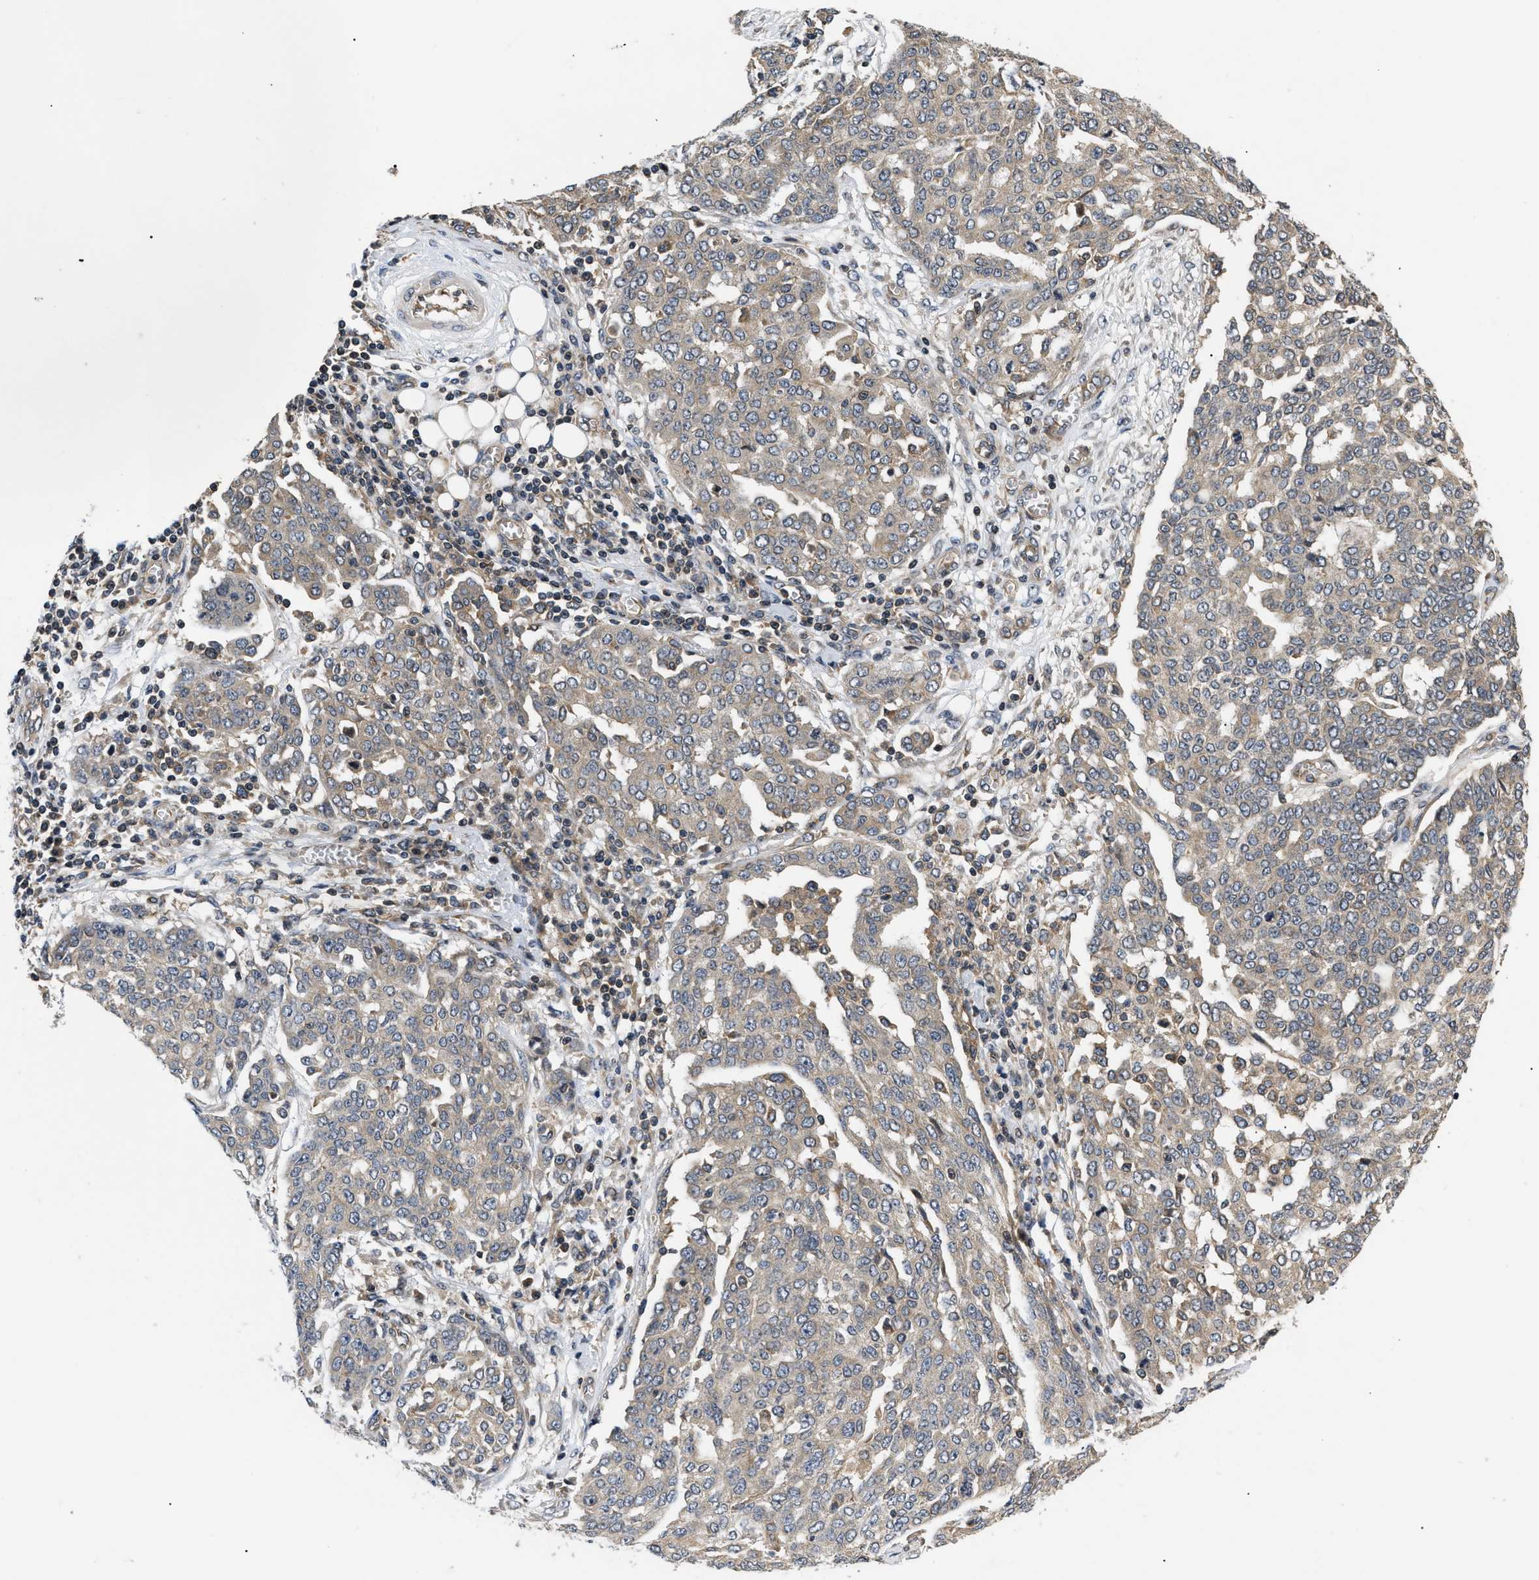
{"staining": {"intensity": "weak", "quantity": ">75%", "location": "cytoplasmic/membranous"}, "tissue": "ovarian cancer", "cell_type": "Tumor cells", "image_type": "cancer", "snomed": [{"axis": "morphology", "description": "Cystadenocarcinoma, serous, NOS"}, {"axis": "topography", "description": "Soft tissue"}, {"axis": "topography", "description": "Ovary"}], "caption": "Immunohistochemistry (IHC) photomicrograph of neoplastic tissue: human ovarian cancer stained using immunohistochemistry (IHC) shows low levels of weak protein expression localized specifically in the cytoplasmic/membranous of tumor cells, appearing as a cytoplasmic/membranous brown color.", "gene": "HMGCR", "patient": {"sex": "female", "age": 57}}